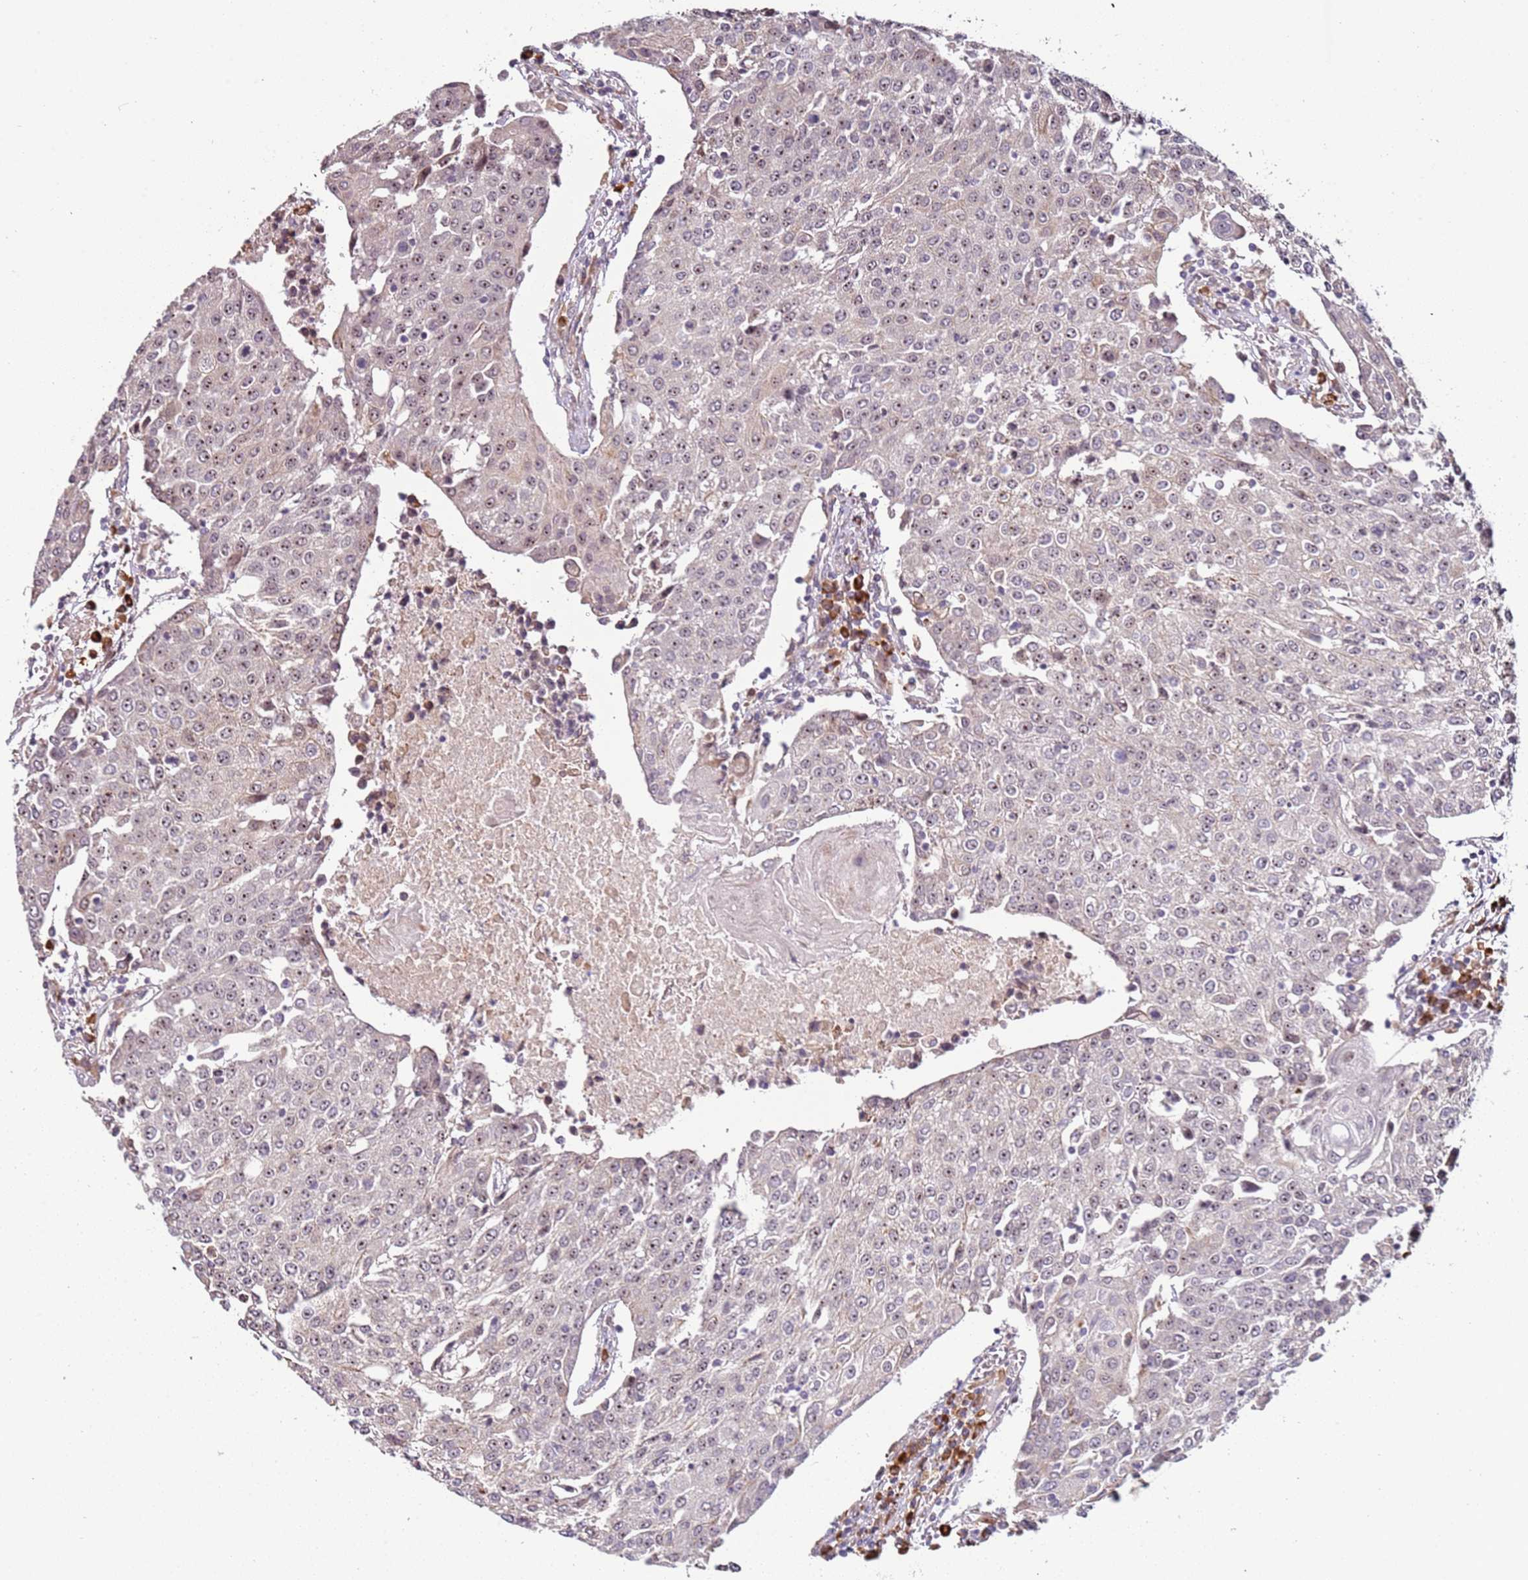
{"staining": {"intensity": "weak", "quantity": ">75%", "location": "nuclear"}, "tissue": "urothelial cancer", "cell_type": "Tumor cells", "image_type": "cancer", "snomed": [{"axis": "morphology", "description": "Urothelial carcinoma, High grade"}, {"axis": "topography", "description": "Urinary bladder"}], "caption": "A high-resolution micrograph shows IHC staining of urothelial carcinoma (high-grade), which displays weak nuclear staining in about >75% of tumor cells.", "gene": "UCMA", "patient": {"sex": "female", "age": 85}}